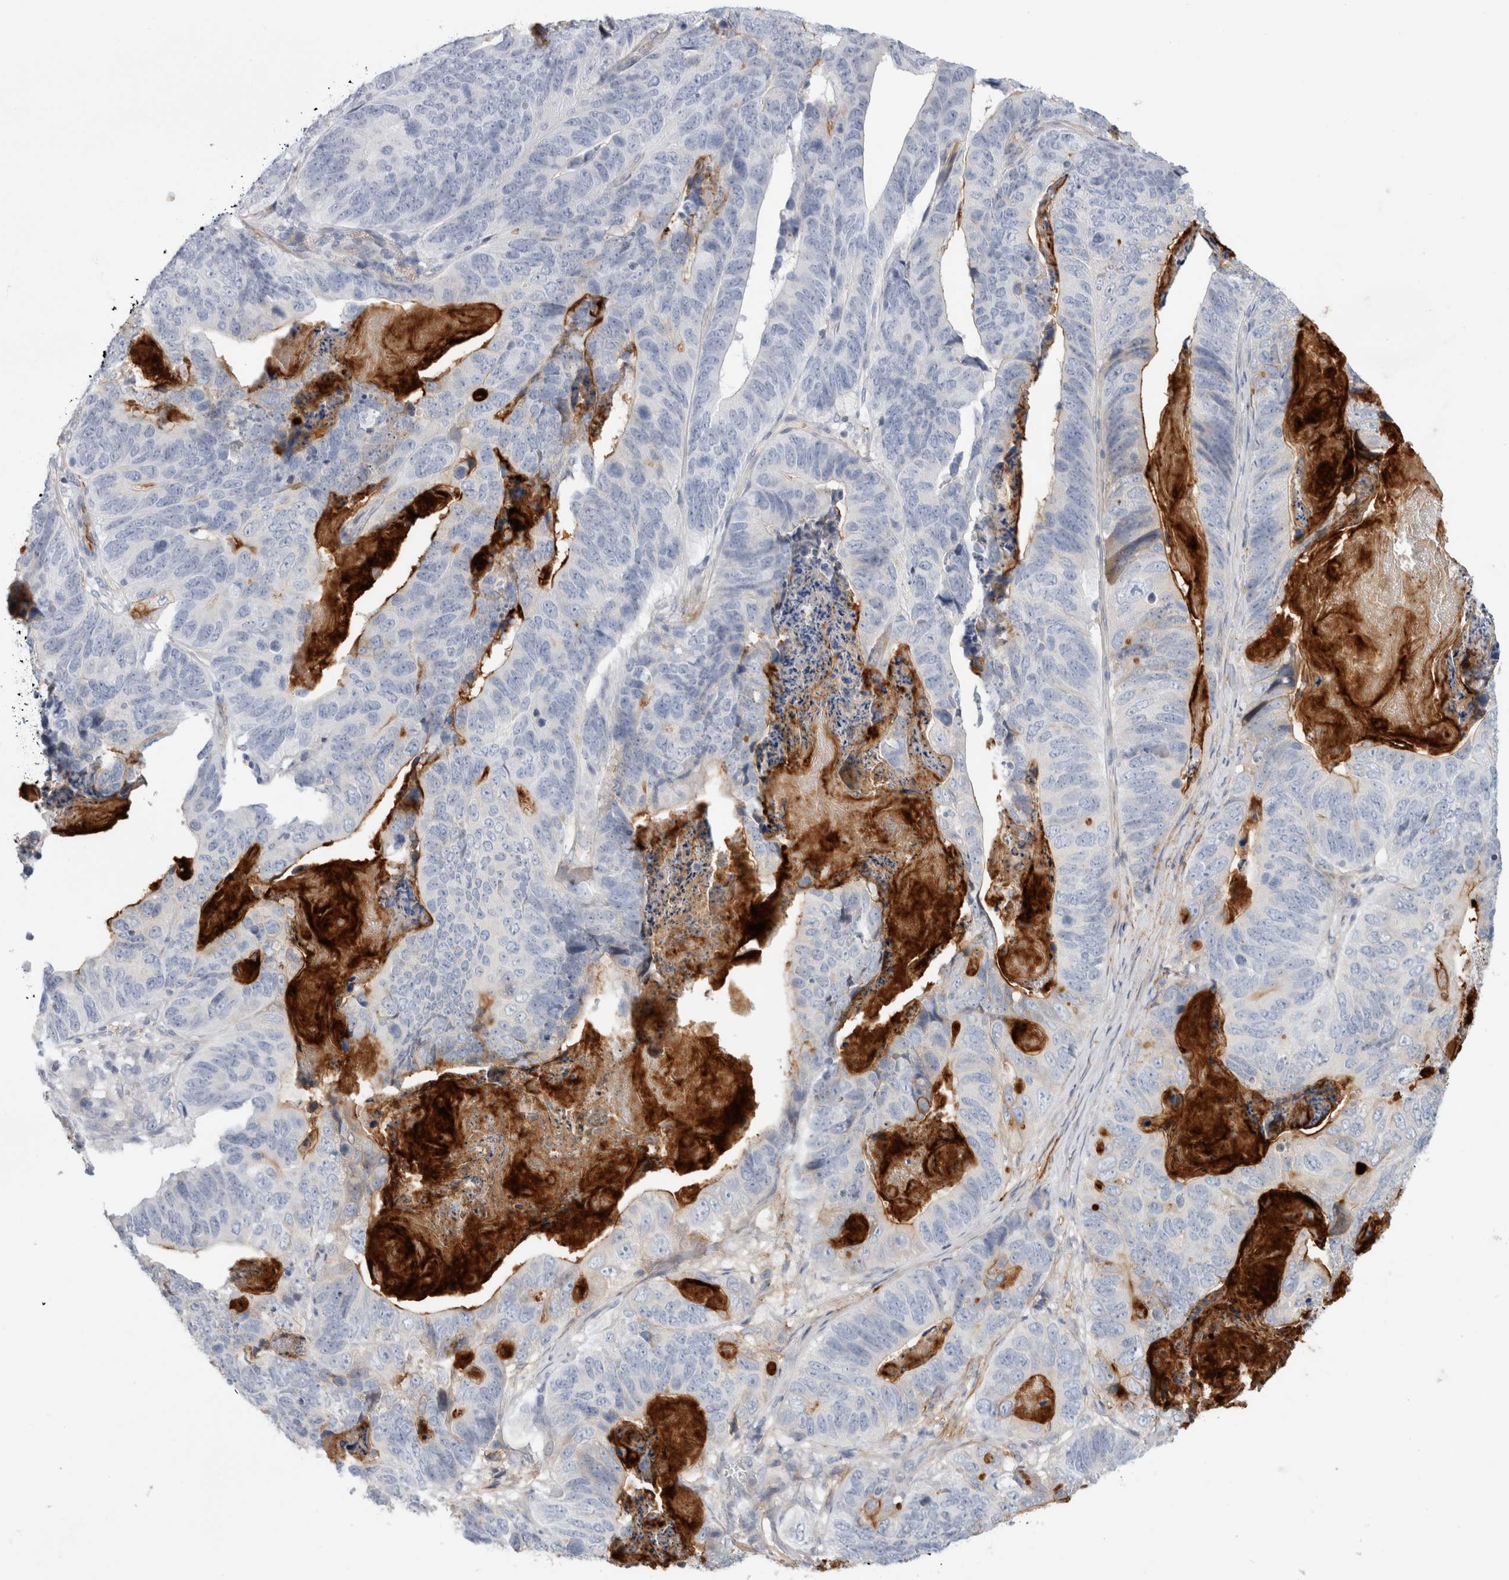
{"staining": {"intensity": "moderate", "quantity": "<25%", "location": "cytoplasmic/membranous"}, "tissue": "stomach cancer", "cell_type": "Tumor cells", "image_type": "cancer", "snomed": [{"axis": "morphology", "description": "Normal tissue, NOS"}, {"axis": "morphology", "description": "Adenocarcinoma, NOS"}, {"axis": "topography", "description": "Stomach"}], "caption": "Tumor cells reveal low levels of moderate cytoplasmic/membranous expression in about <25% of cells in stomach cancer. (IHC, brightfield microscopy, high magnification).", "gene": "CD55", "patient": {"sex": "female", "age": 89}}